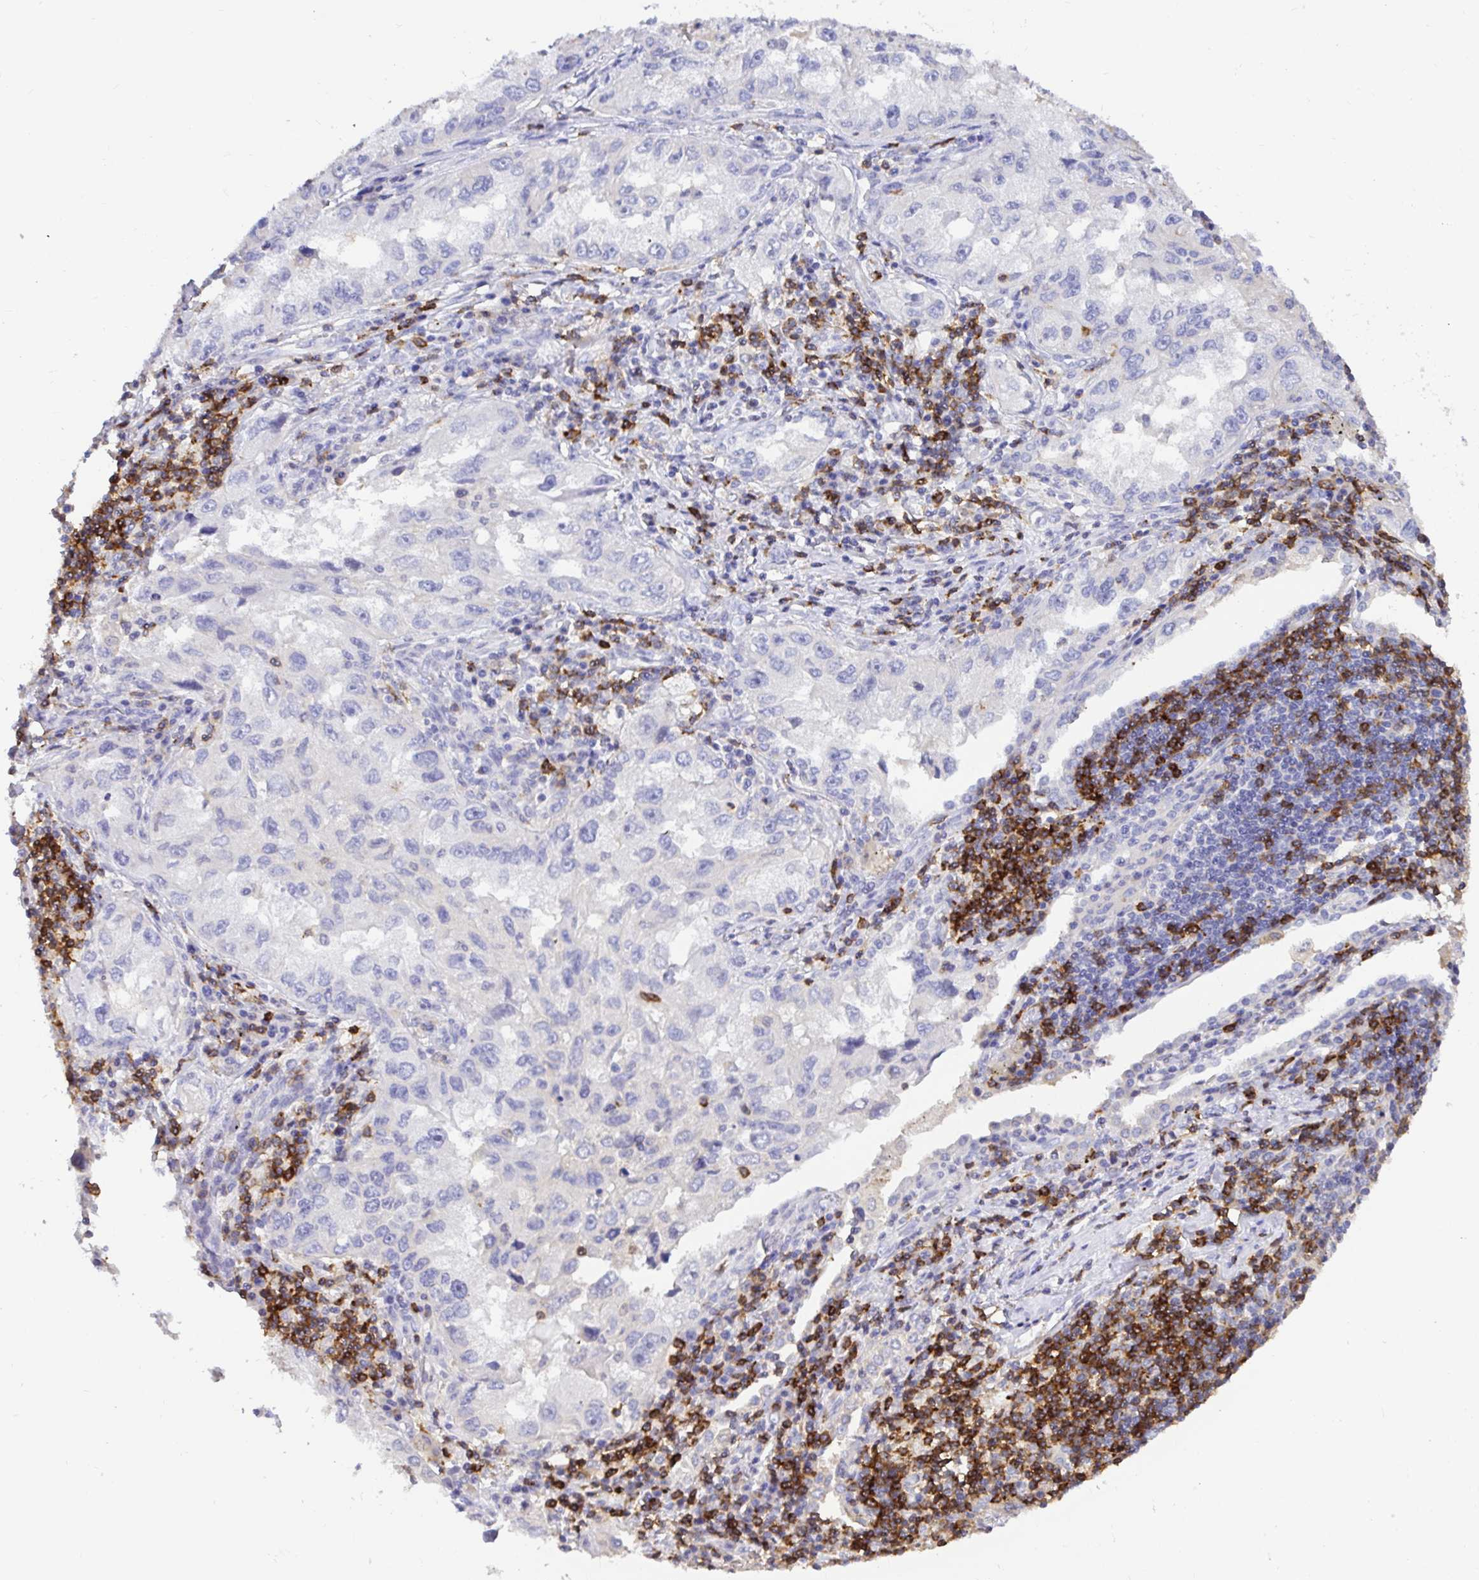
{"staining": {"intensity": "negative", "quantity": "none", "location": "none"}, "tissue": "lung cancer", "cell_type": "Tumor cells", "image_type": "cancer", "snomed": [{"axis": "morphology", "description": "Adenocarcinoma, NOS"}, {"axis": "topography", "description": "Lung"}], "caption": "Human adenocarcinoma (lung) stained for a protein using IHC shows no expression in tumor cells.", "gene": "SKAP1", "patient": {"sex": "female", "age": 73}}